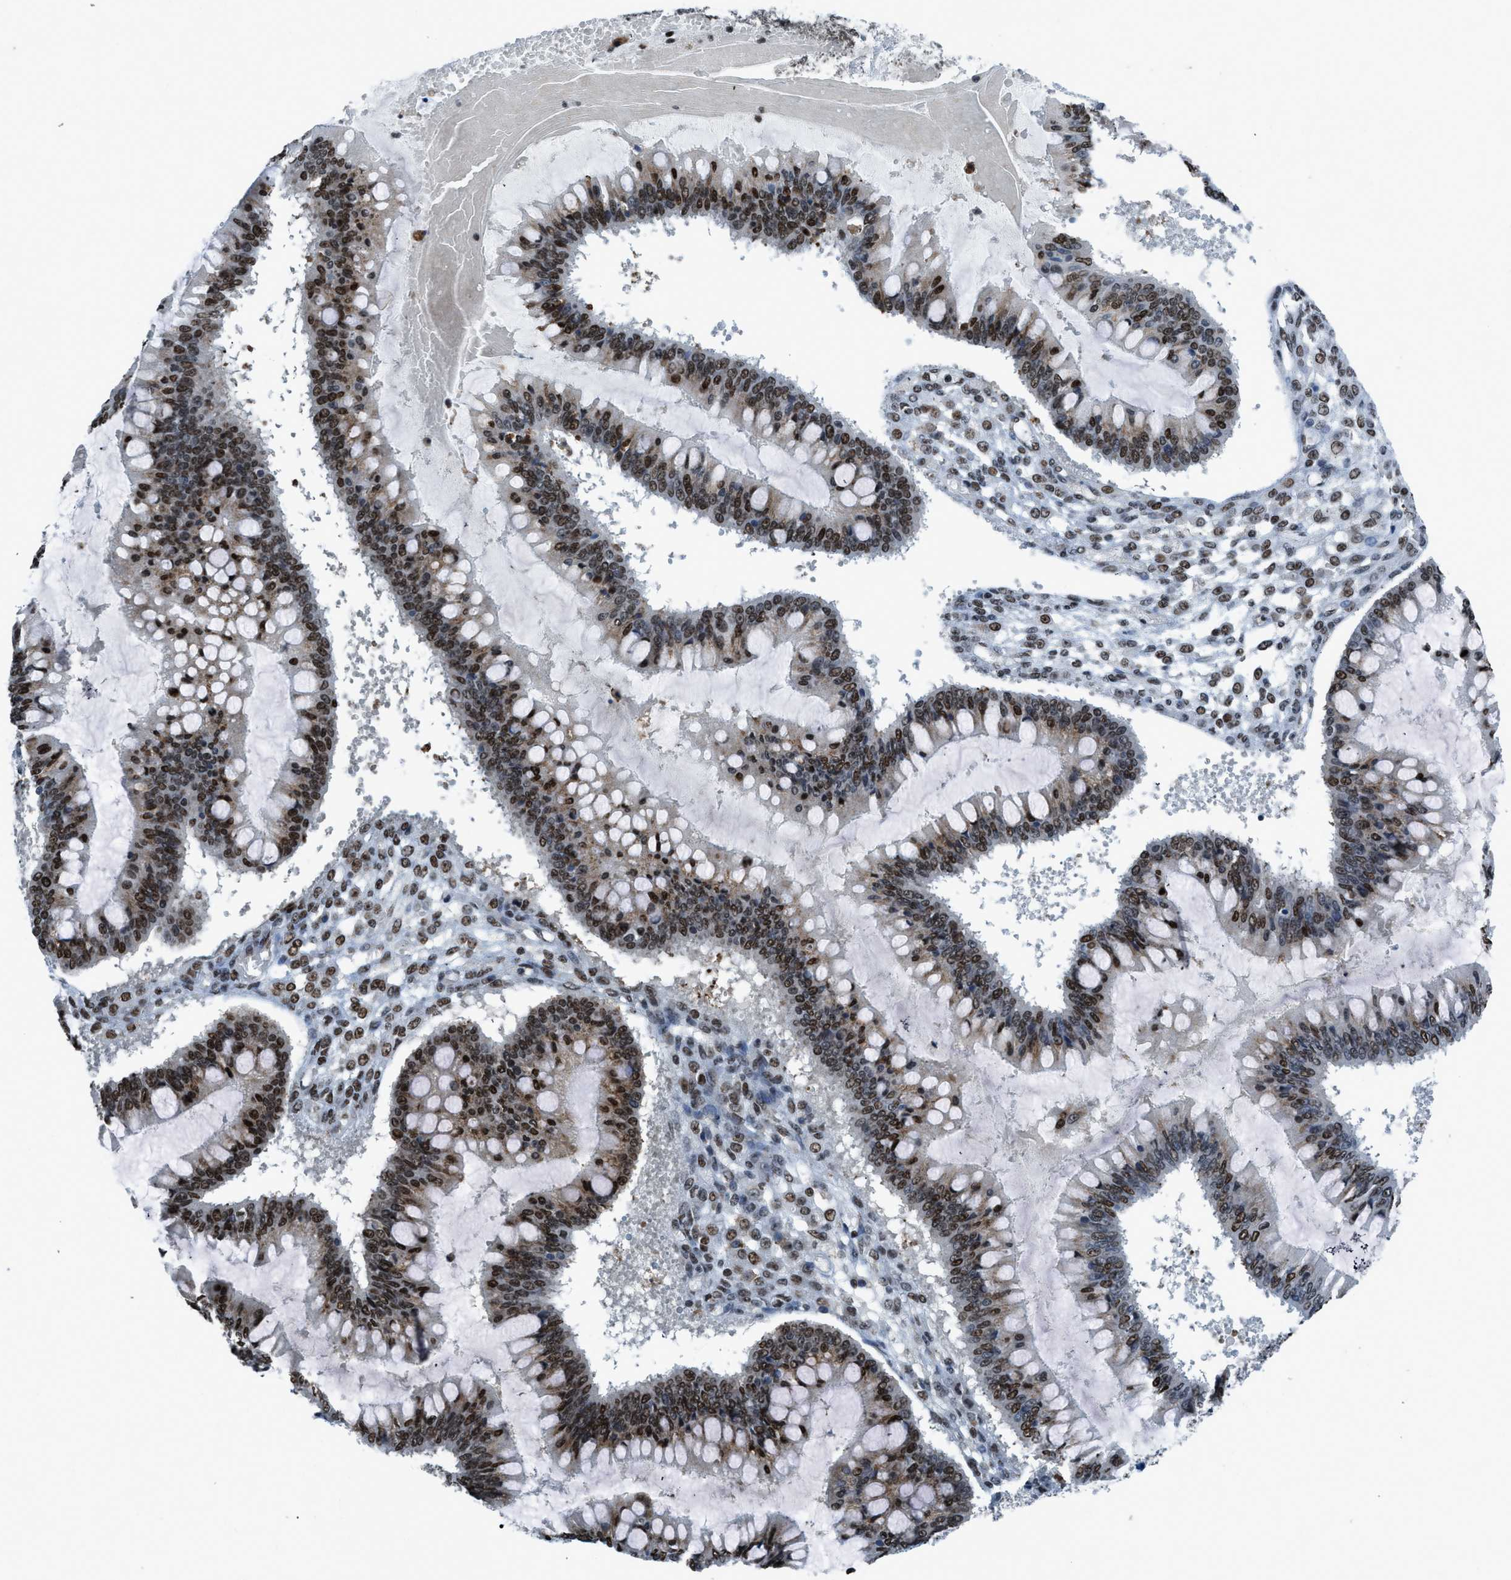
{"staining": {"intensity": "strong", "quantity": "25%-75%", "location": "nuclear"}, "tissue": "ovarian cancer", "cell_type": "Tumor cells", "image_type": "cancer", "snomed": [{"axis": "morphology", "description": "Cystadenocarcinoma, mucinous, NOS"}, {"axis": "topography", "description": "Ovary"}], "caption": "Immunohistochemistry (DAB (3,3'-diaminobenzidine)) staining of human ovarian mucinous cystadenocarcinoma shows strong nuclear protein staining in about 25%-75% of tumor cells. Using DAB (brown) and hematoxylin (blue) stains, captured at high magnification using brightfield microscopy.", "gene": "RAD51B", "patient": {"sex": "female", "age": 73}}